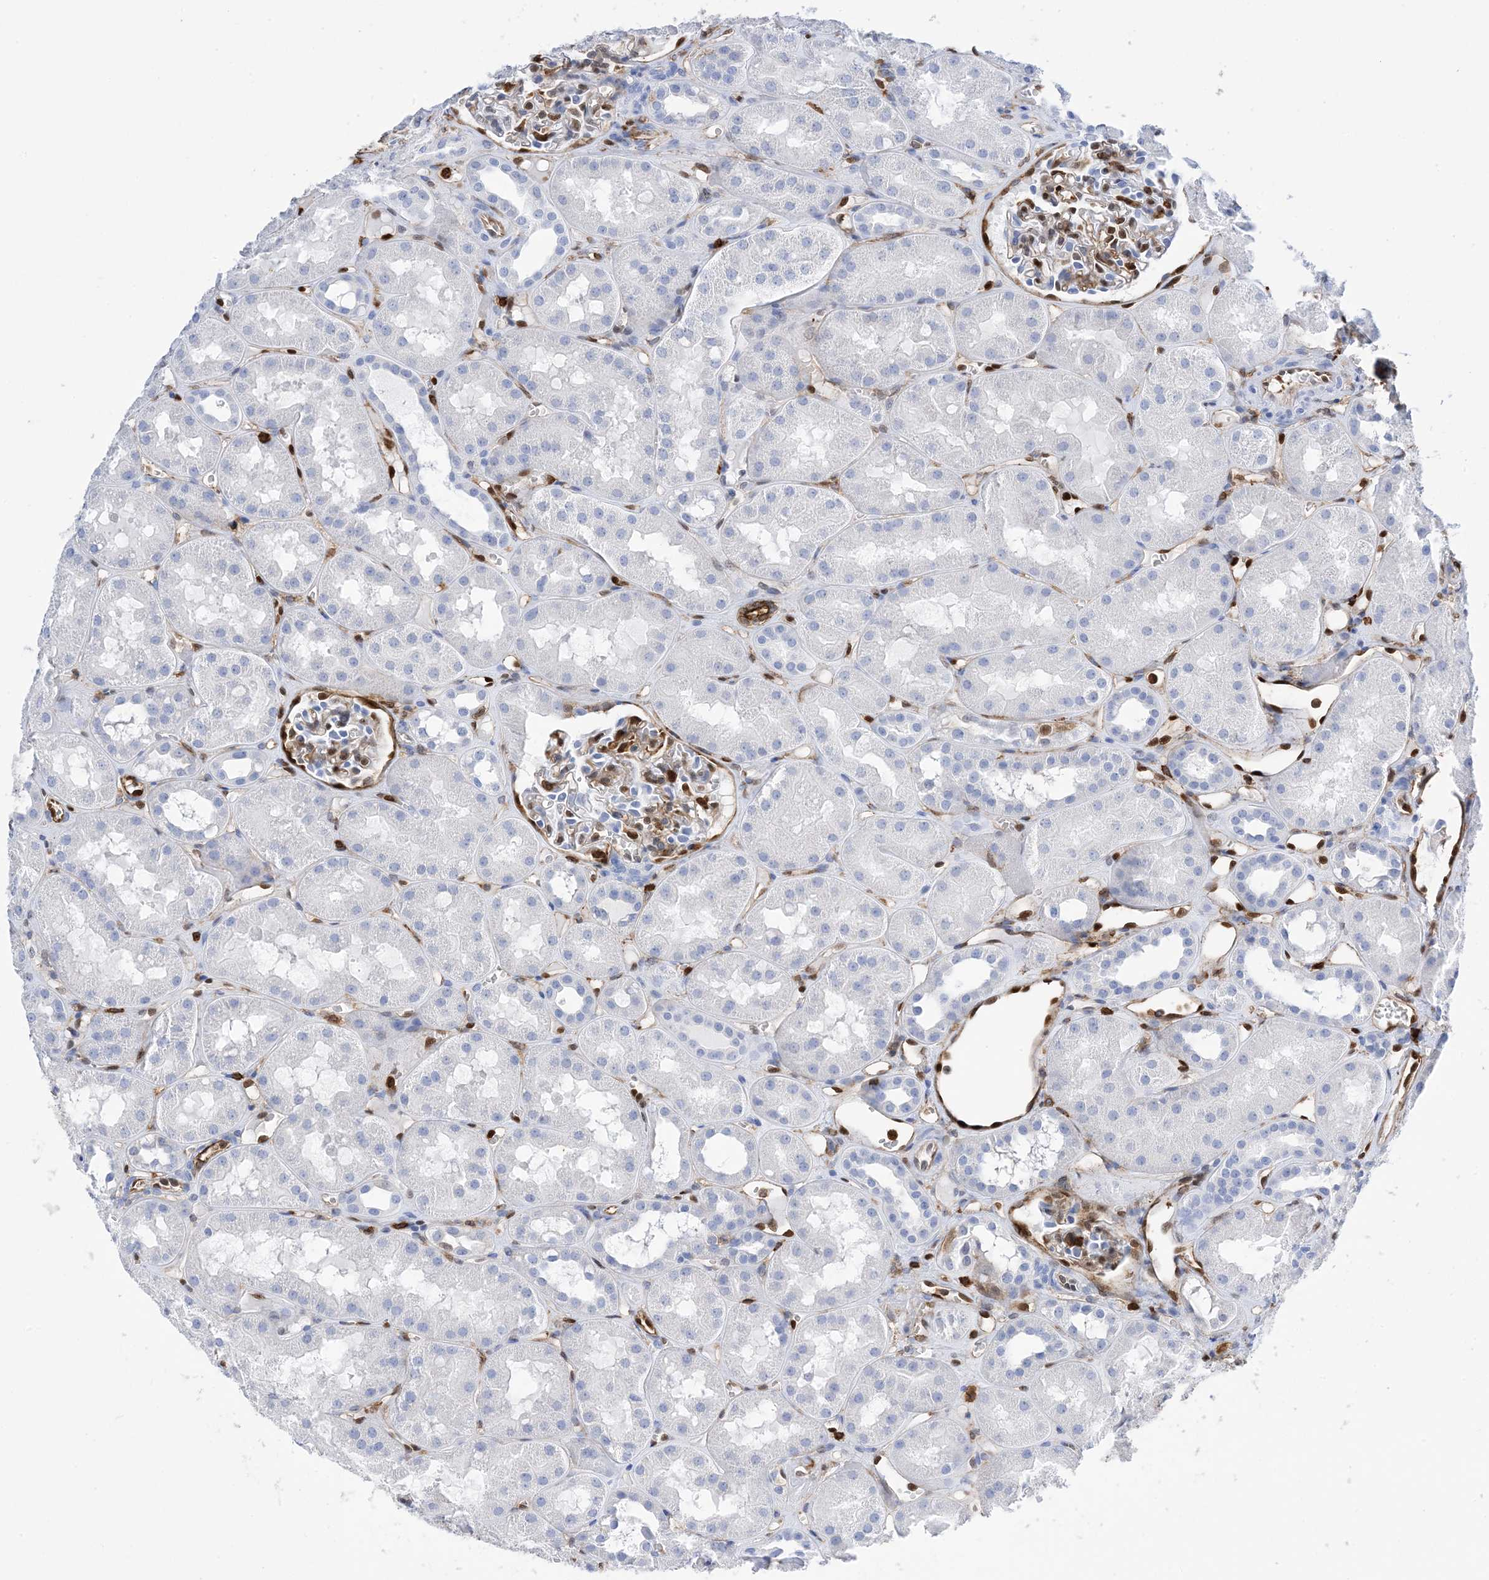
{"staining": {"intensity": "moderate", "quantity": "25%-75%", "location": "cytoplasmic/membranous,nuclear"}, "tissue": "kidney", "cell_type": "Cells in glomeruli", "image_type": "normal", "snomed": [{"axis": "morphology", "description": "Normal tissue, NOS"}, {"axis": "topography", "description": "Kidney"}], "caption": "Immunohistochemical staining of normal human kidney reveals 25%-75% levels of moderate cytoplasmic/membranous,nuclear protein expression in about 25%-75% of cells in glomeruli.", "gene": "ANXA1", "patient": {"sex": "male", "age": 16}}